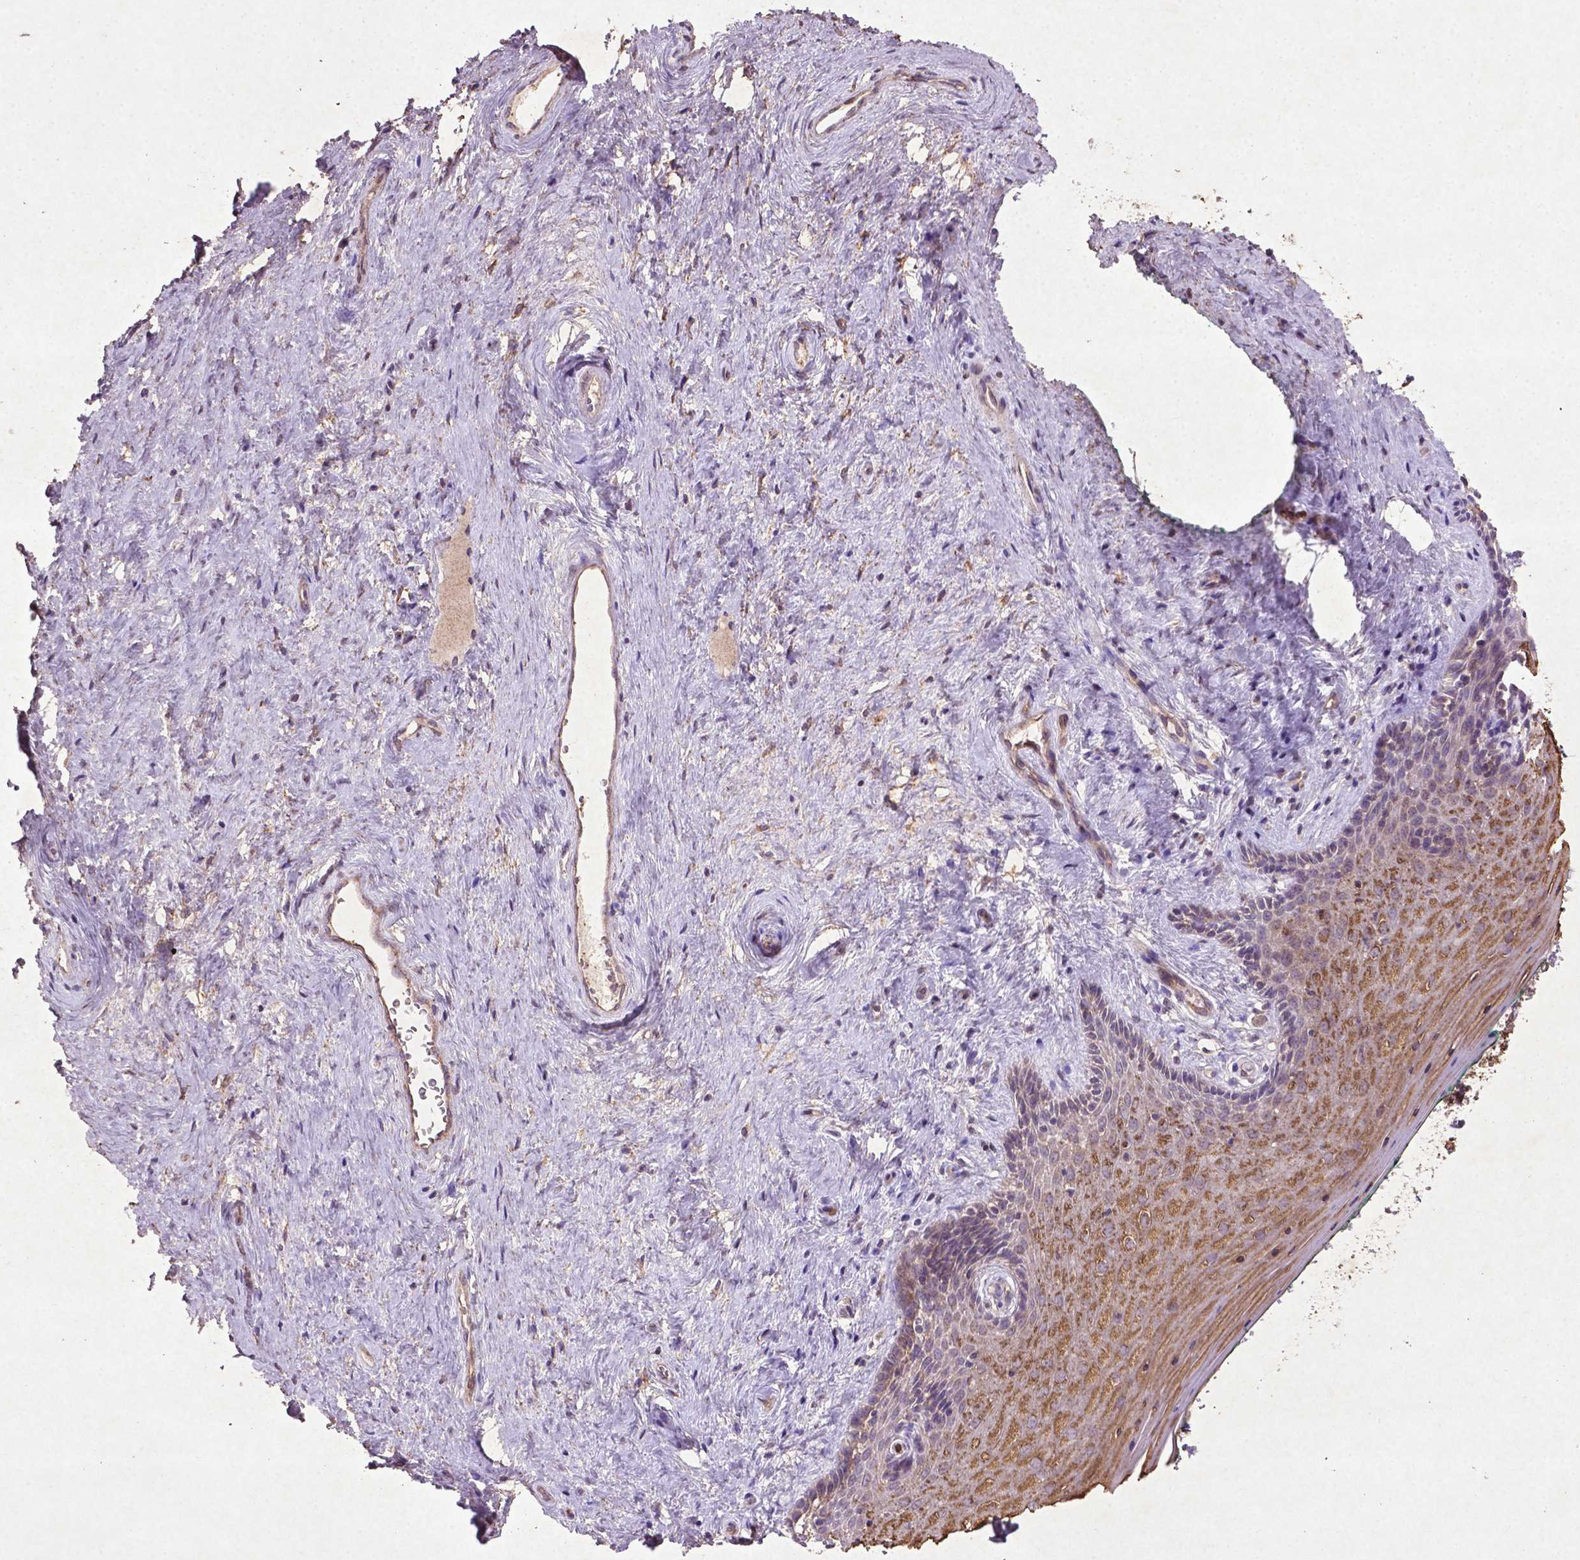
{"staining": {"intensity": "moderate", "quantity": "25%-75%", "location": "cytoplasmic/membranous"}, "tissue": "vagina", "cell_type": "Squamous epithelial cells", "image_type": "normal", "snomed": [{"axis": "morphology", "description": "Normal tissue, NOS"}, {"axis": "topography", "description": "Vagina"}], "caption": "Immunohistochemical staining of normal human vagina reveals moderate cytoplasmic/membranous protein staining in about 25%-75% of squamous epithelial cells.", "gene": "MTOR", "patient": {"sex": "female", "age": 45}}